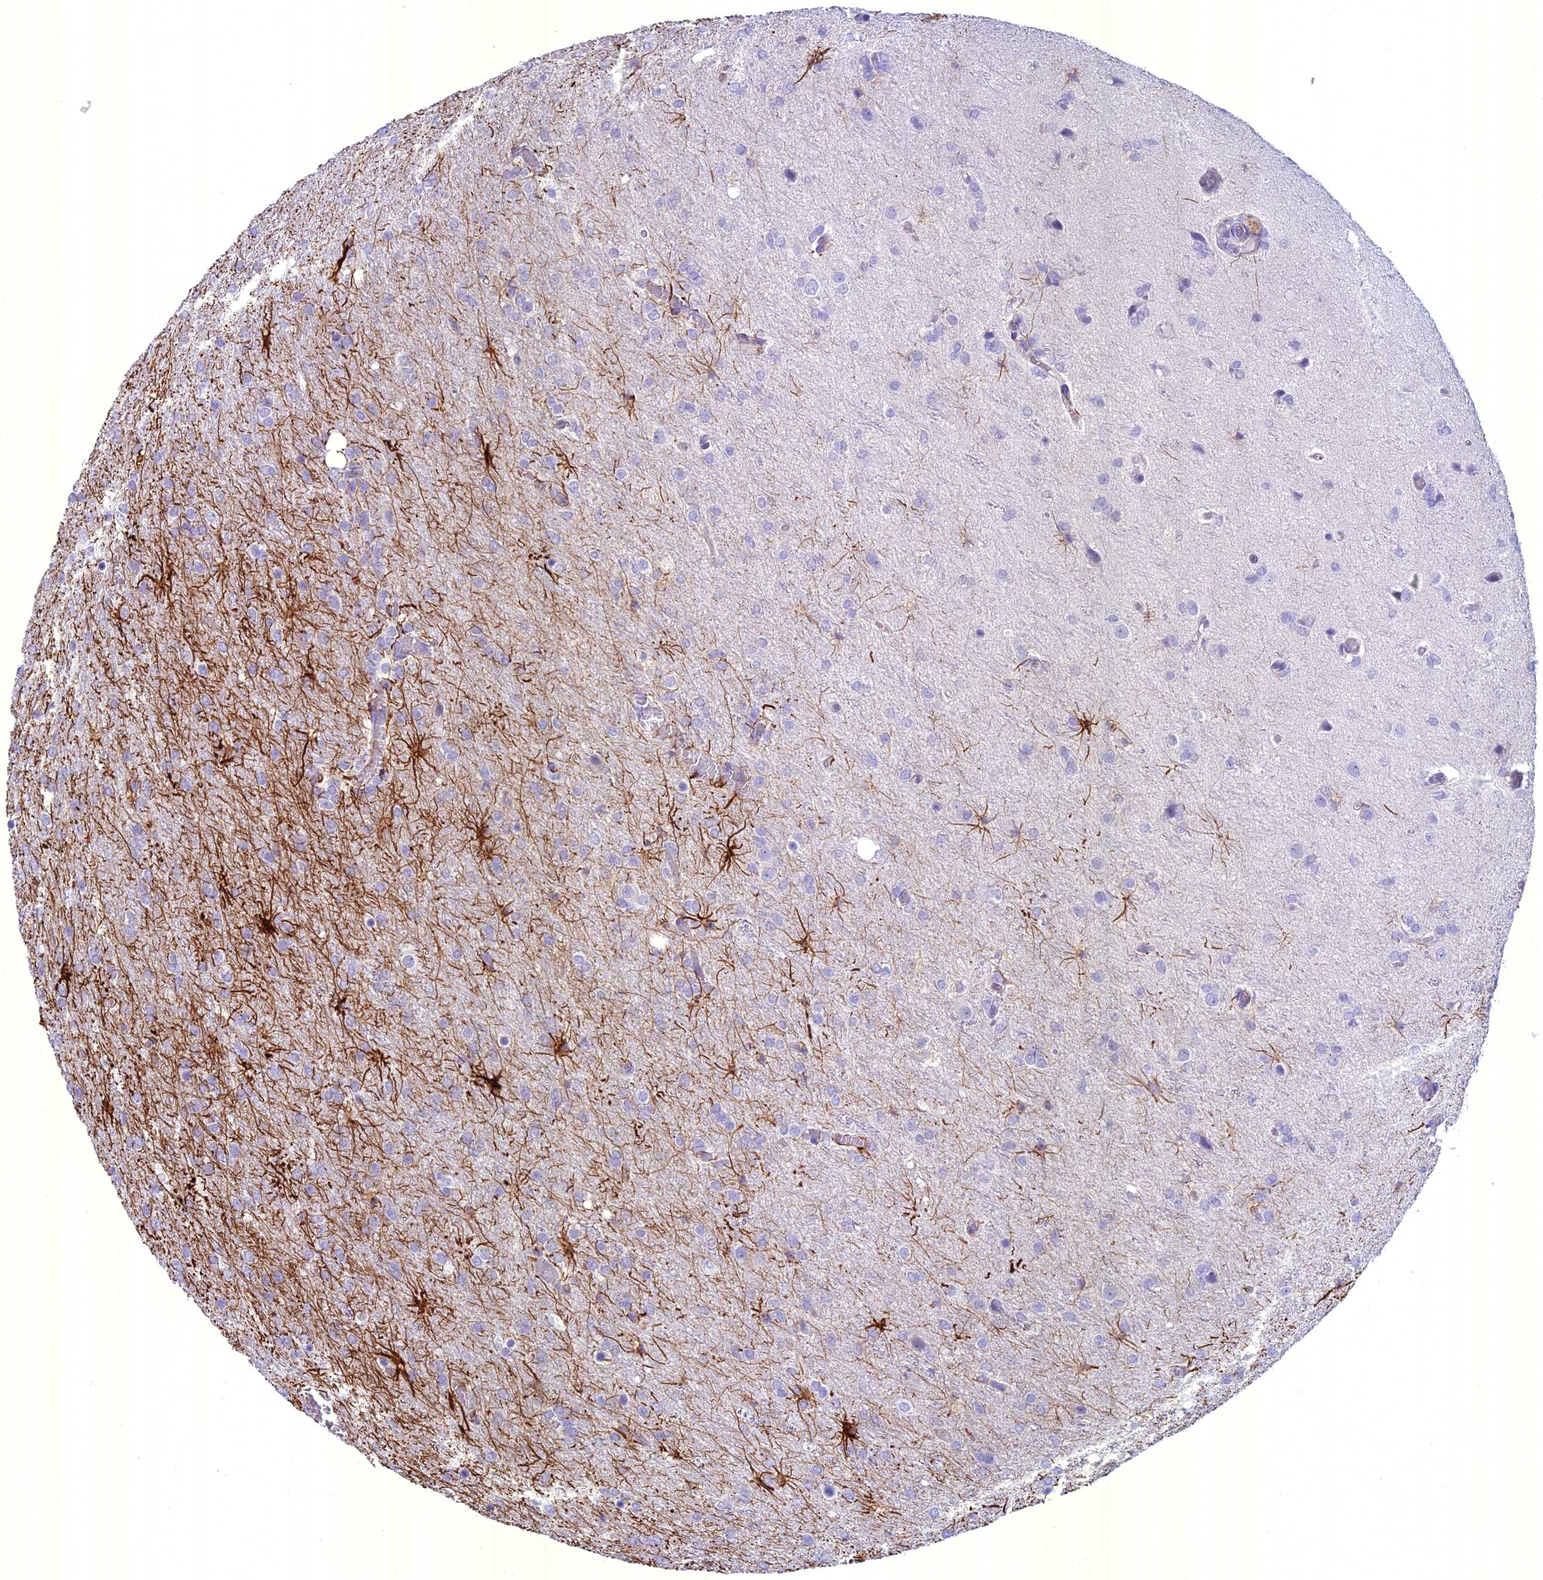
{"staining": {"intensity": "negative", "quantity": "none", "location": "none"}, "tissue": "glioma", "cell_type": "Tumor cells", "image_type": "cancer", "snomed": [{"axis": "morphology", "description": "Glioma, malignant, High grade"}, {"axis": "topography", "description": "Brain"}], "caption": "The photomicrograph demonstrates no staining of tumor cells in glioma.", "gene": "UNC80", "patient": {"sex": "female", "age": 74}}